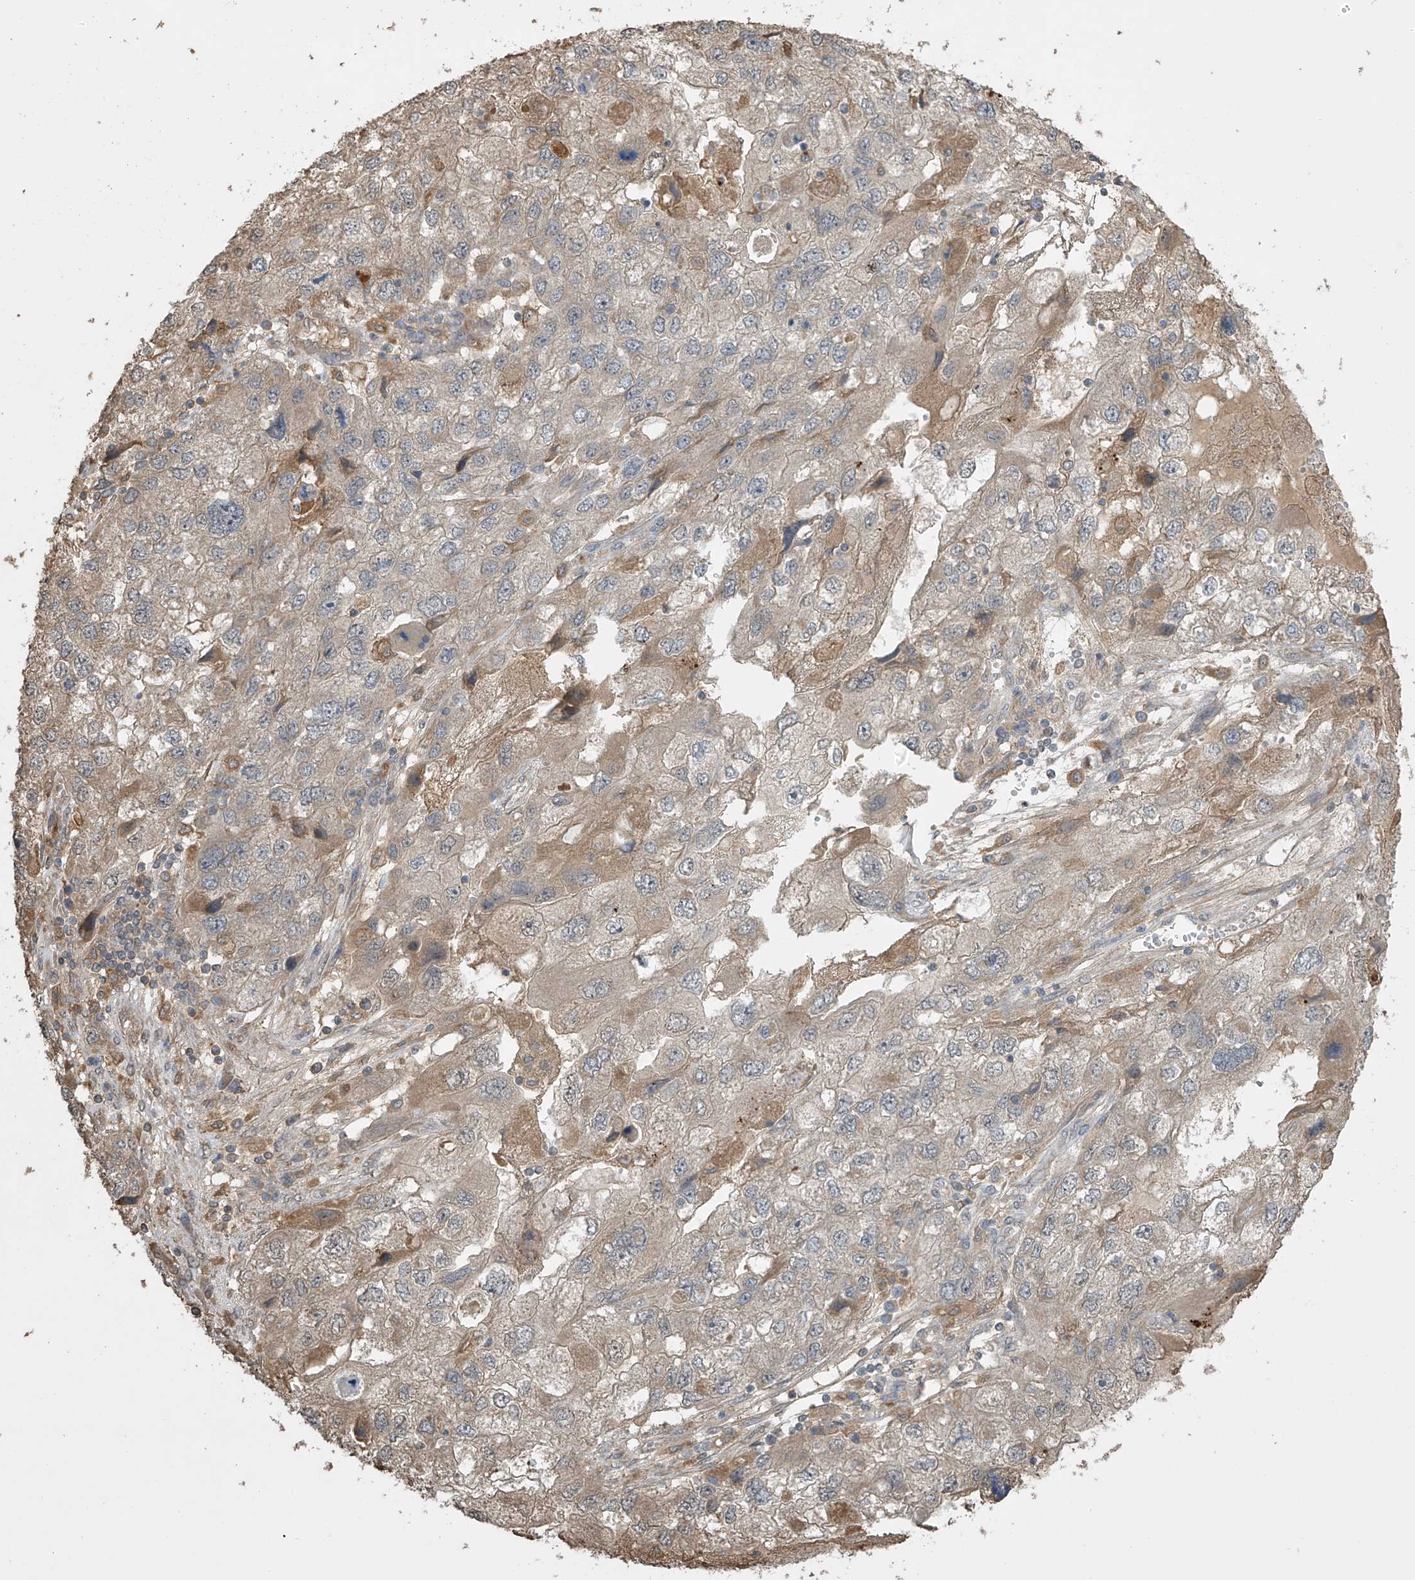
{"staining": {"intensity": "weak", "quantity": "25%-75%", "location": "cytoplasmic/membranous"}, "tissue": "endometrial cancer", "cell_type": "Tumor cells", "image_type": "cancer", "snomed": [{"axis": "morphology", "description": "Adenocarcinoma, NOS"}, {"axis": "topography", "description": "Endometrium"}], "caption": "Tumor cells exhibit weak cytoplasmic/membranous positivity in approximately 25%-75% of cells in adenocarcinoma (endometrial).", "gene": "SLFN14", "patient": {"sex": "female", "age": 49}}